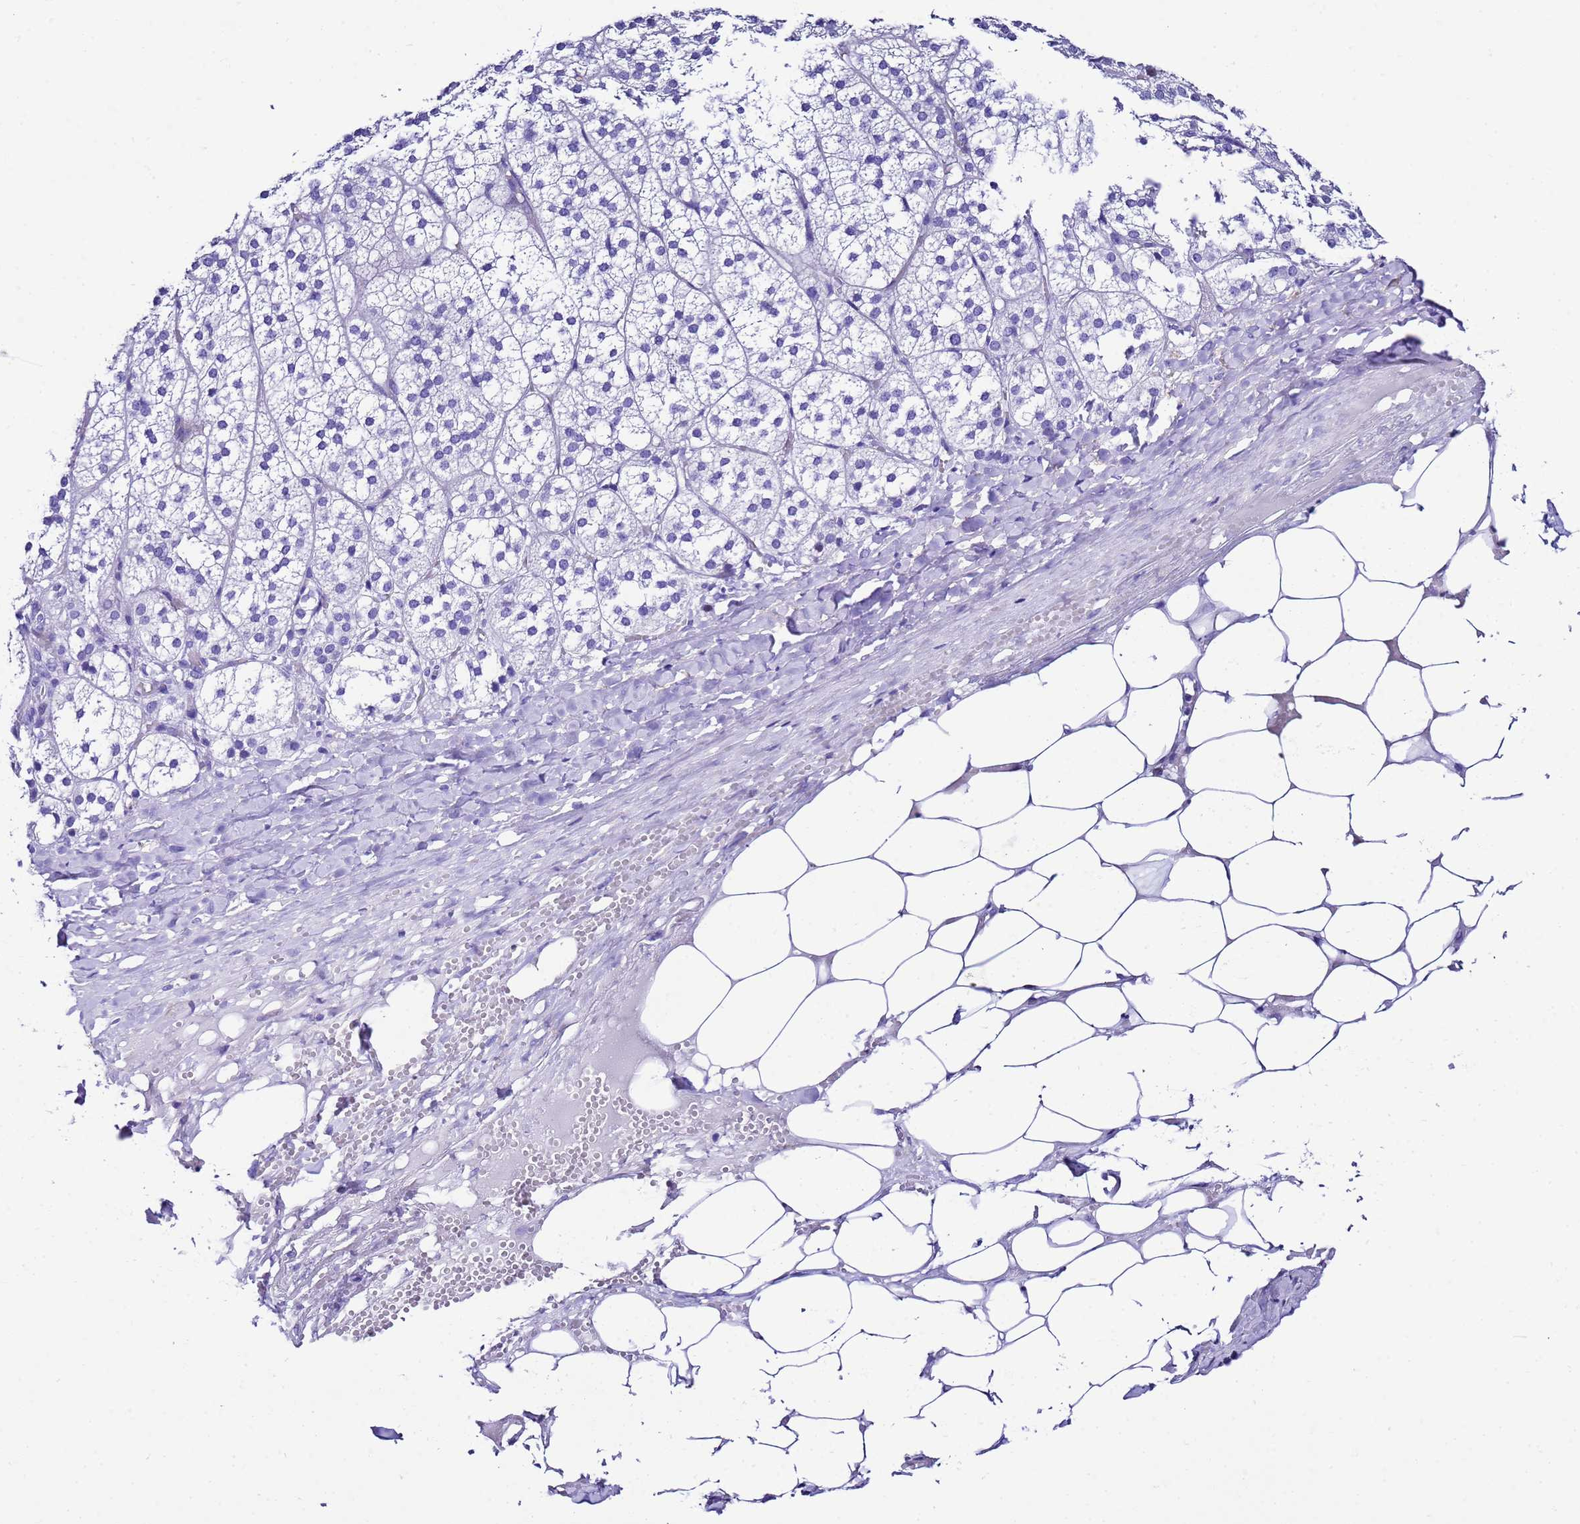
{"staining": {"intensity": "negative", "quantity": "none", "location": "none"}, "tissue": "adrenal gland", "cell_type": "Glandular cells", "image_type": "normal", "snomed": [{"axis": "morphology", "description": "Normal tissue, NOS"}, {"axis": "topography", "description": "Adrenal gland"}], "caption": "A high-resolution image shows IHC staining of unremarkable adrenal gland, which exhibits no significant expression in glandular cells.", "gene": "UGT2A1", "patient": {"sex": "female", "age": 61}}